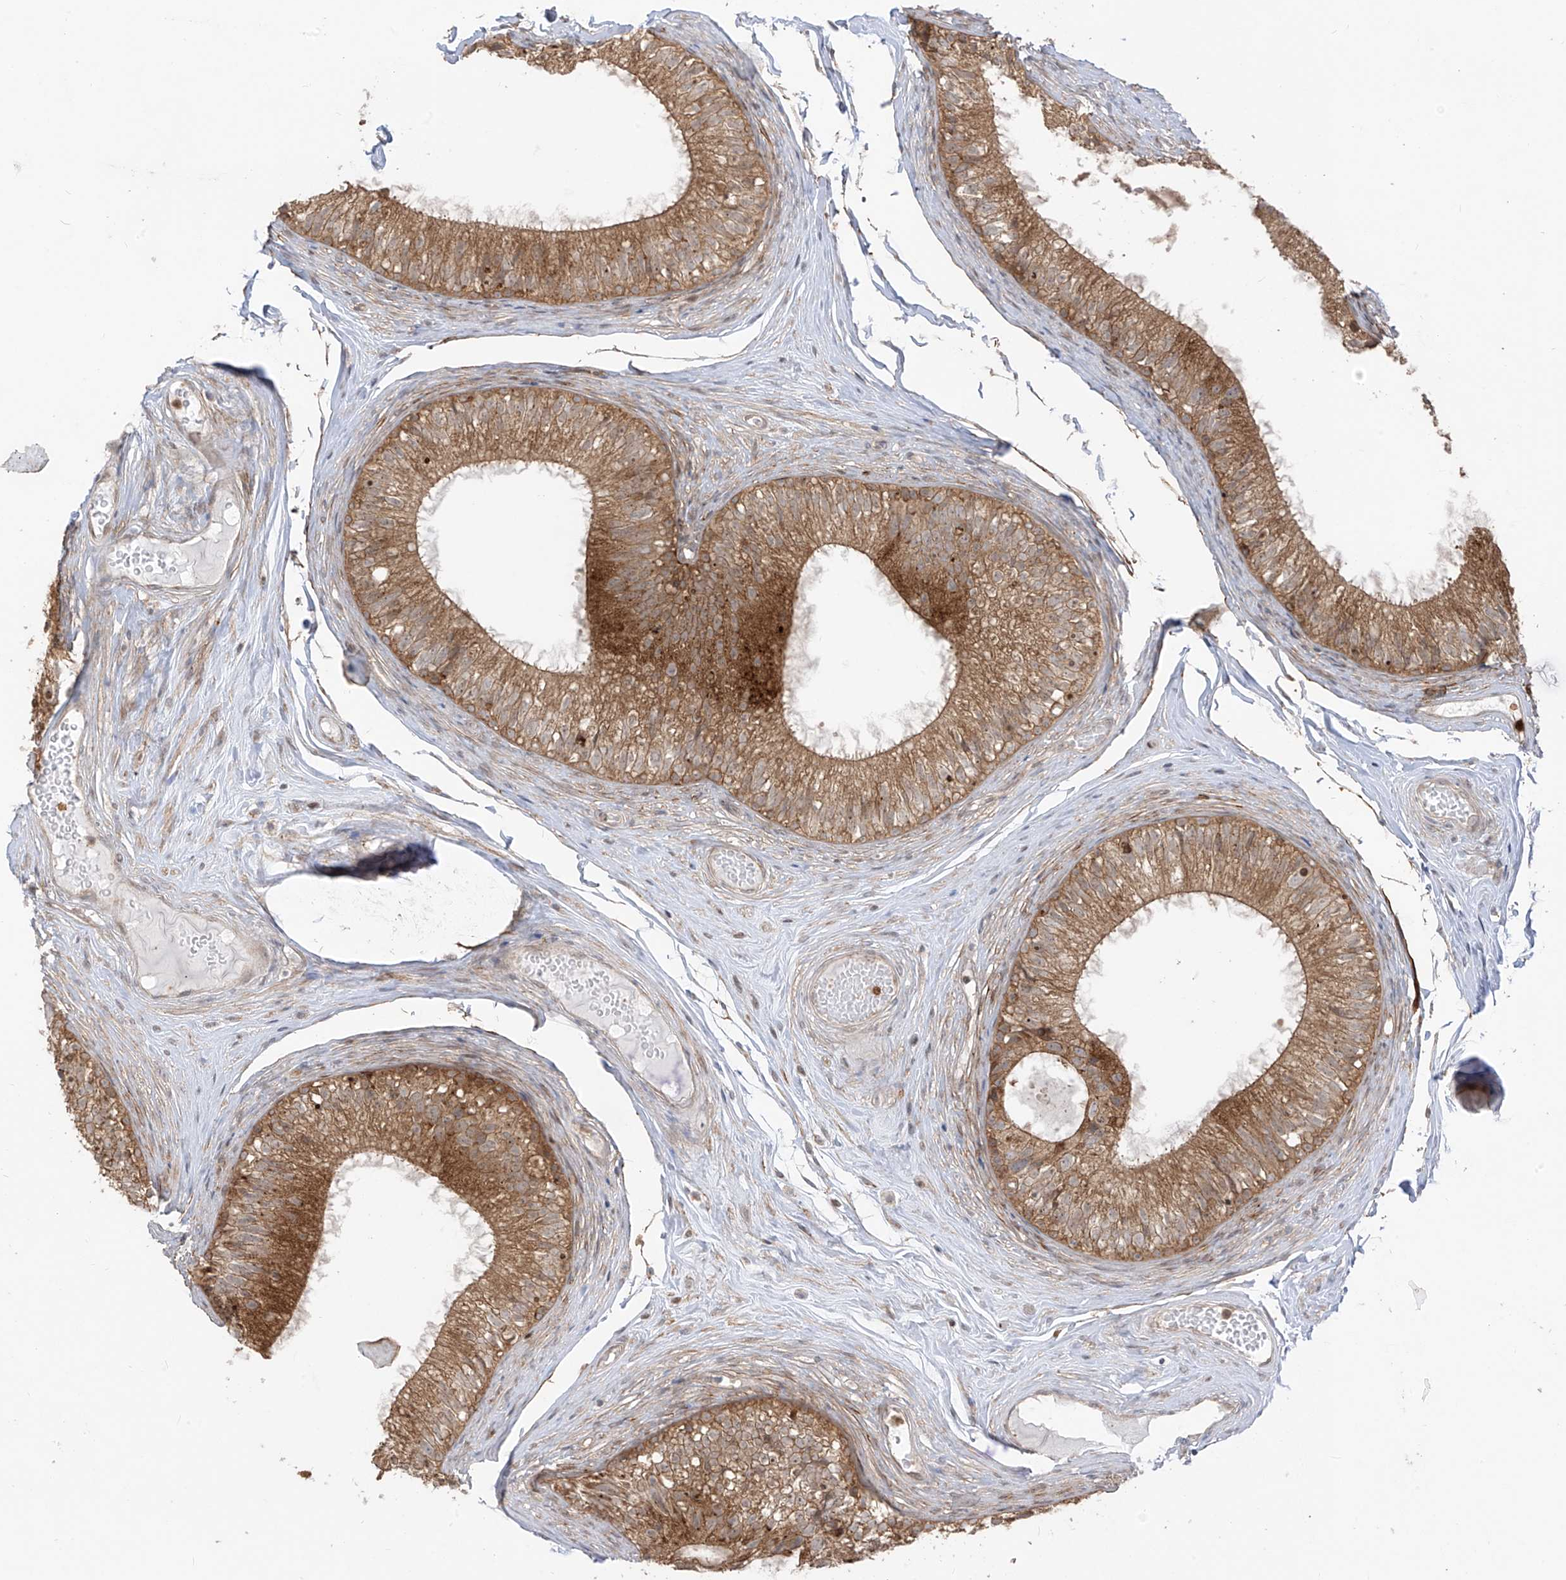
{"staining": {"intensity": "moderate", "quantity": ">75%", "location": "cytoplasmic/membranous"}, "tissue": "epididymis", "cell_type": "Glandular cells", "image_type": "normal", "snomed": [{"axis": "morphology", "description": "Normal tissue, NOS"}, {"axis": "morphology", "description": "Seminoma in situ"}, {"axis": "topography", "description": "Testis"}, {"axis": "topography", "description": "Epididymis"}], "caption": "A histopathology image of human epididymis stained for a protein shows moderate cytoplasmic/membranous brown staining in glandular cells. (DAB (3,3'-diaminobenzidine) IHC with brightfield microscopy, high magnification).", "gene": "PDE11A", "patient": {"sex": "male", "age": 28}}